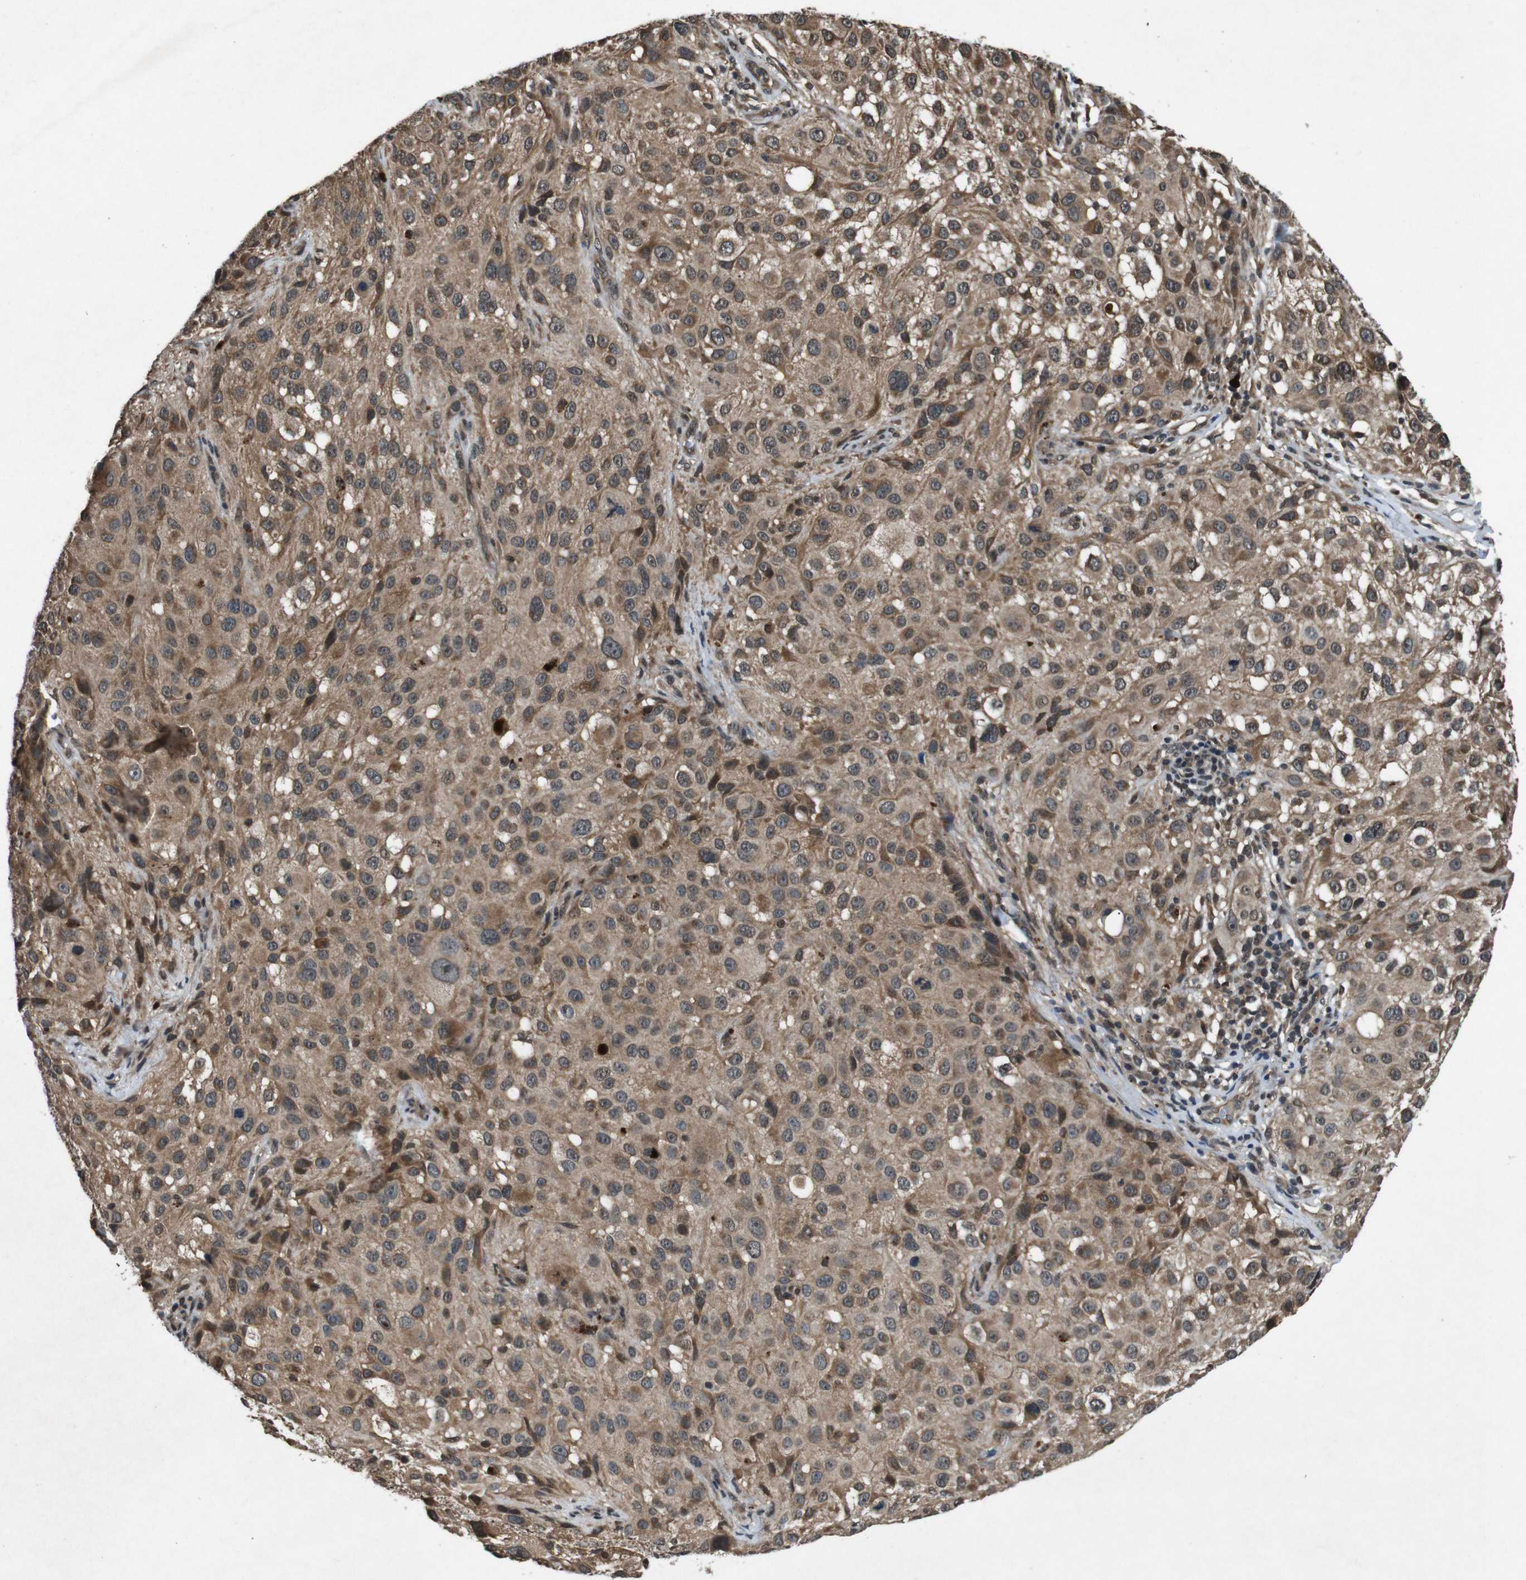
{"staining": {"intensity": "moderate", "quantity": ">75%", "location": "cytoplasmic/membranous"}, "tissue": "melanoma", "cell_type": "Tumor cells", "image_type": "cancer", "snomed": [{"axis": "morphology", "description": "Necrosis, NOS"}, {"axis": "morphology", "description": "Malignant melanoma, NOS"}, {"axis": "topography", "description": "Skin"}], "caption": "IHC staining of melanoma, which shows medium levels of moderate cytoplasmic/membranous positivity in approximately >75% of tumor cells indicating moderate cytoplasmic/membranous protein staining. The staining was performed using DAB (3,3'-diaminobenzidine) (brown) for protein detection and nuclei were counterstained in hematoxylin (blue).", "gene": "SOCS1", "patient": {"sex": "female", "age": 87}}